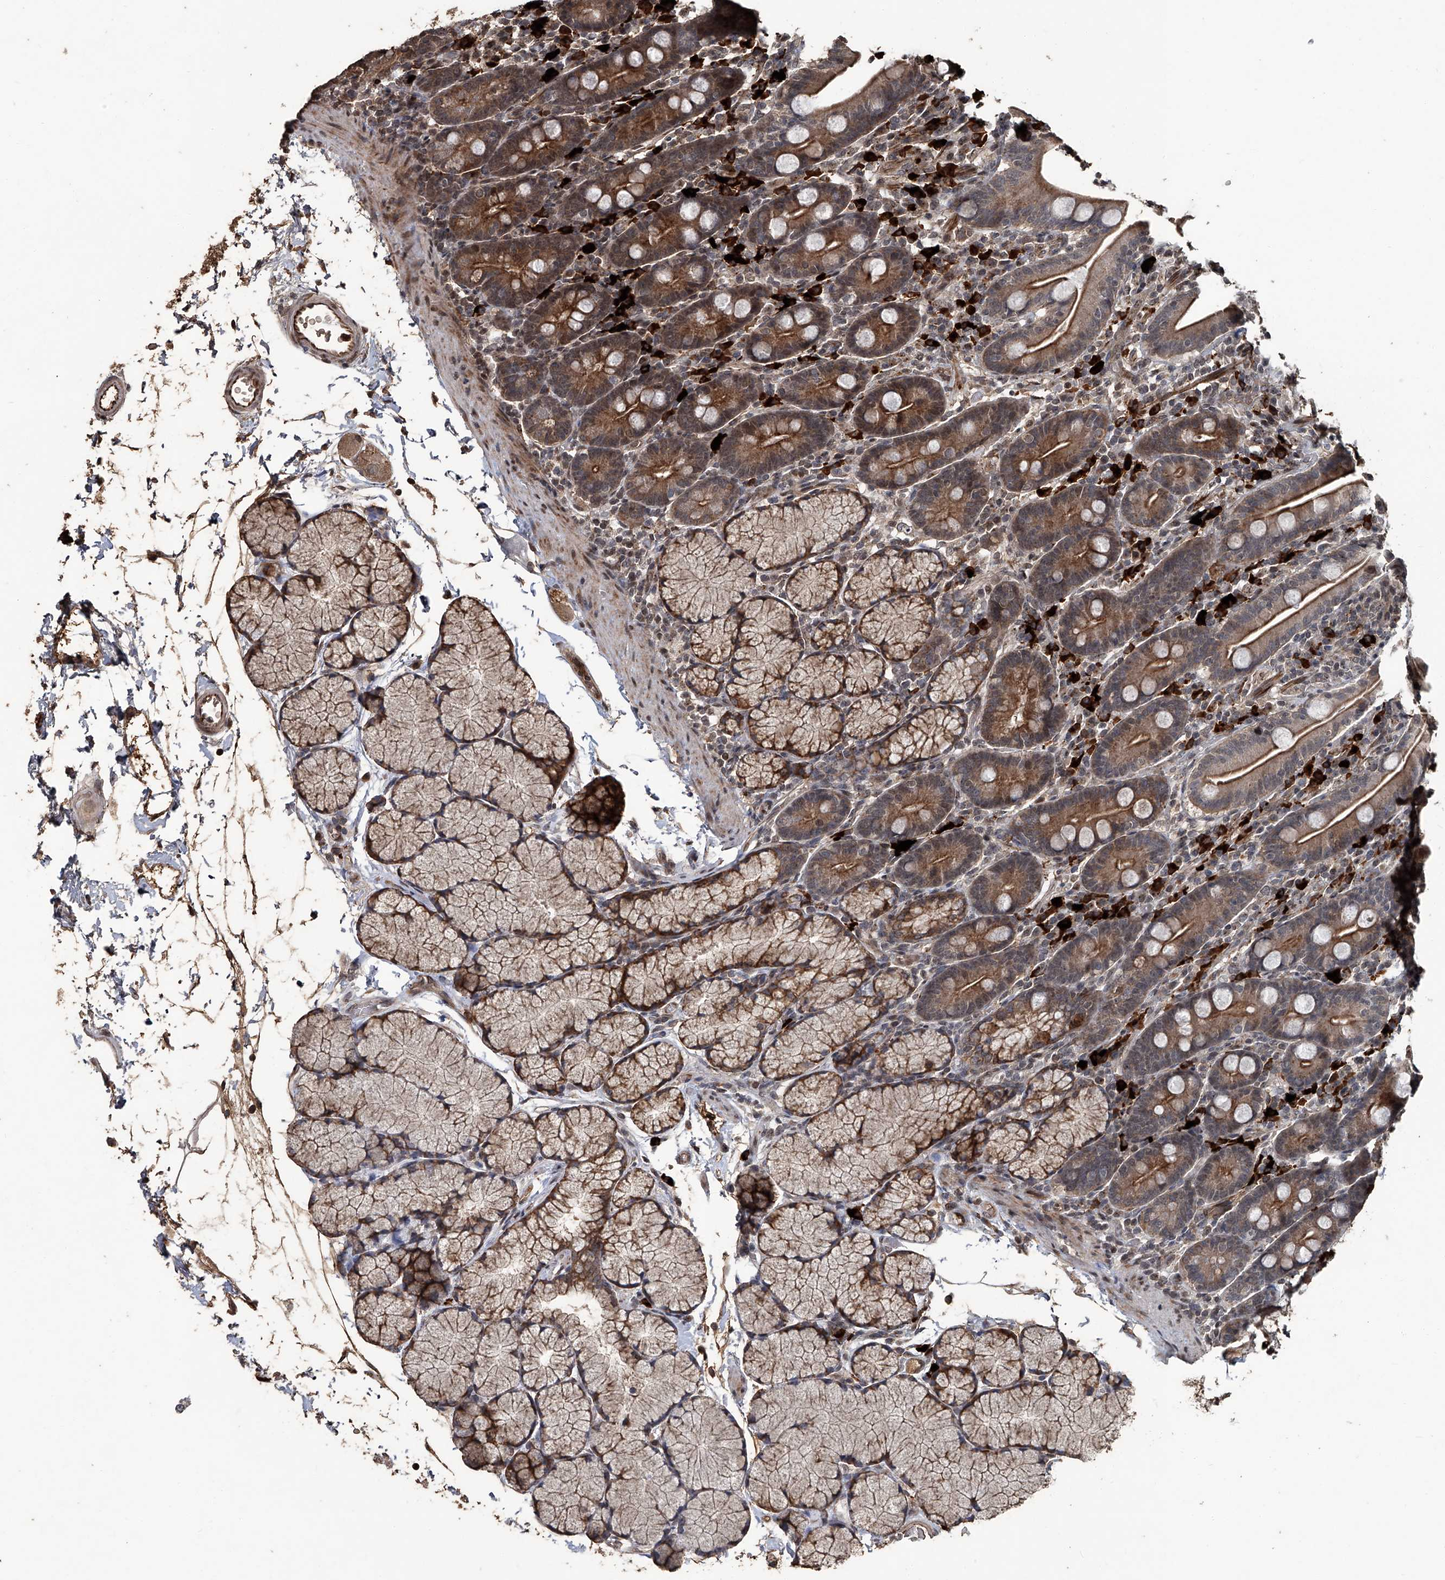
{"staining": {"intensity": "moderate", "quantity": ">75%", "location": "cytoplasmic/membranous,nuclear"}, "tissue": "duodenum", "cell_type": "Glandular cells", "image_type": "normal", "snomed": [{"axis": "morphology", "description": "Normal tissue, NOS"}, {"axis": "topography", "description": "Duodenum"}], "caption": "This histopathology image exhibits IHC staining of unremarkable duodenum, with medium moderate cytoplasmic/membranous,nuclear positivity in about >75% of glandular cells.", "gene": "GPR132", "patient": {"sex": "male", "age": 35}}